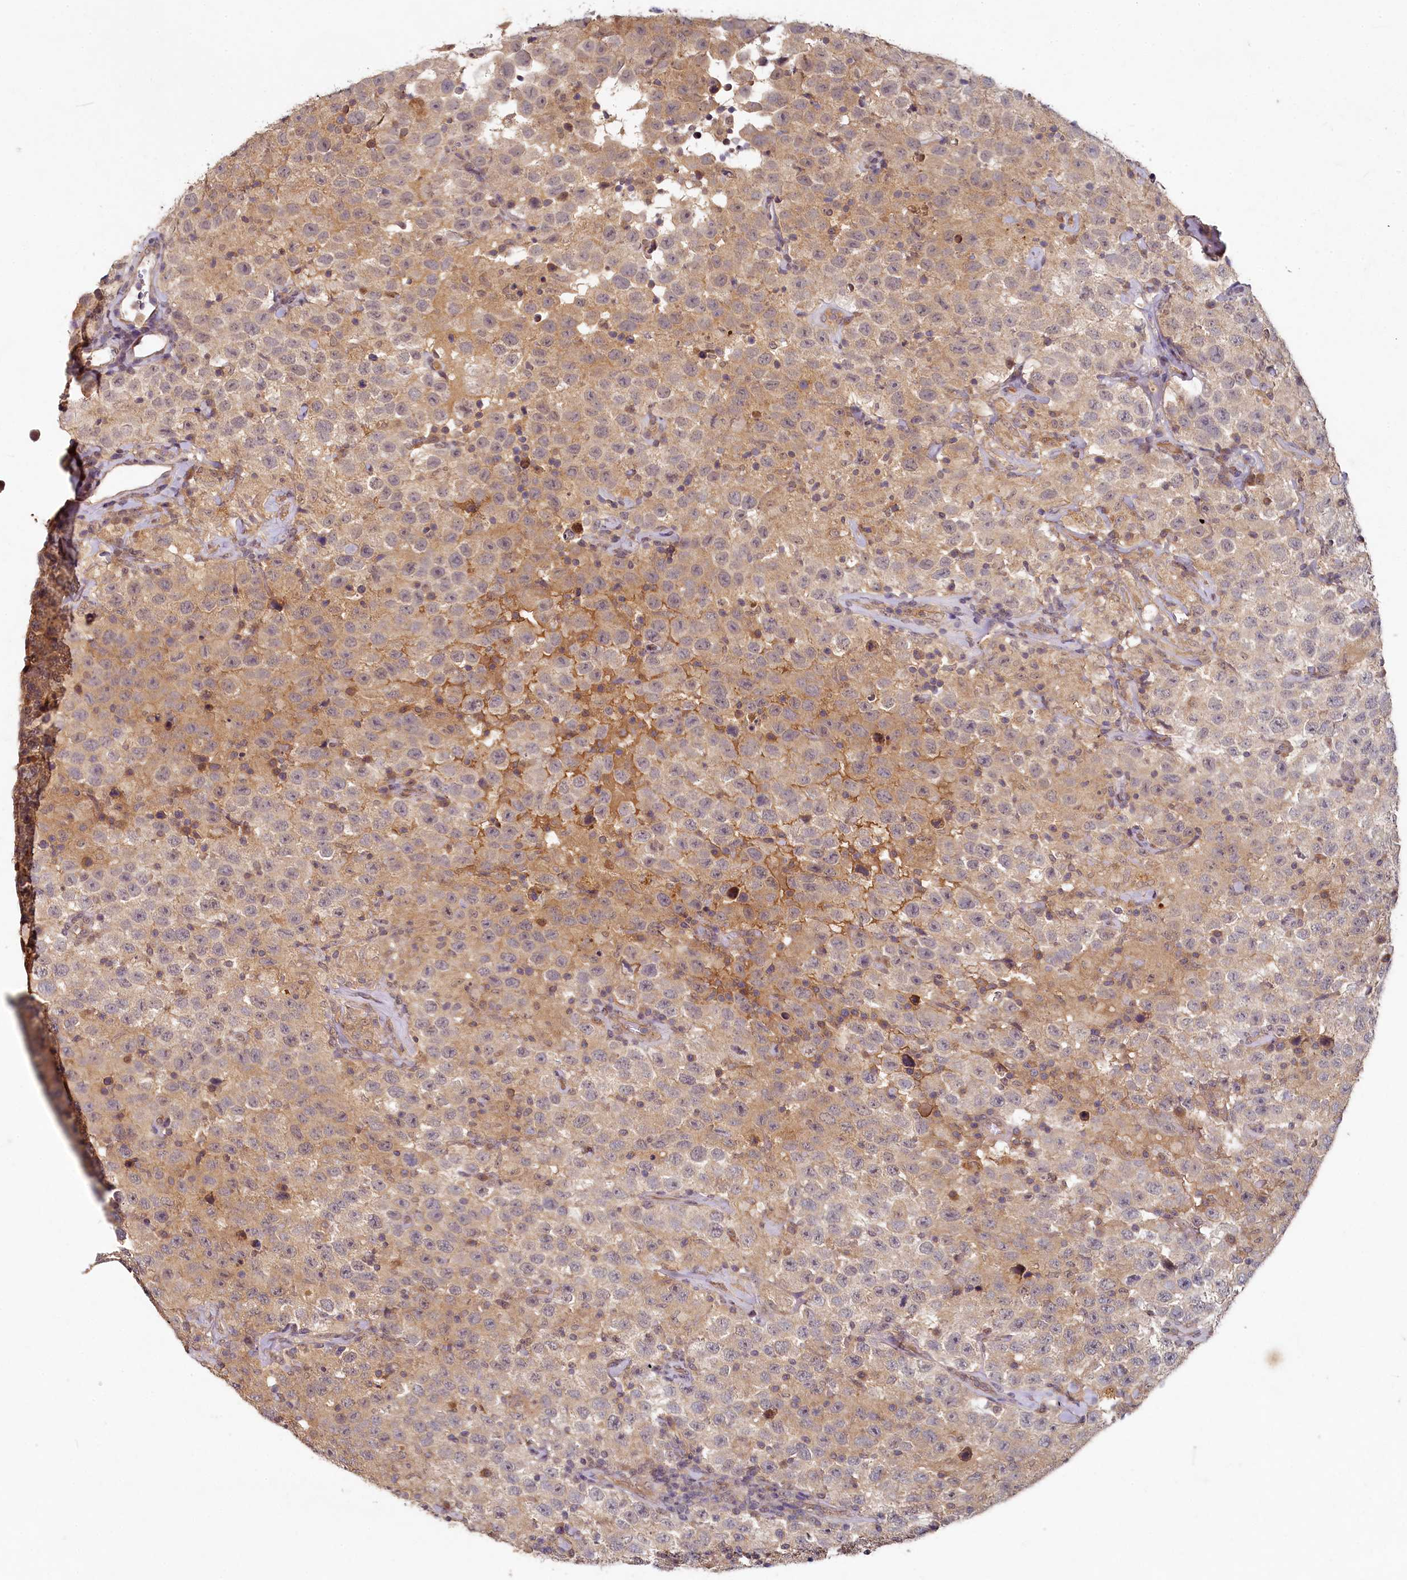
{"staining": {"intensity": "weak", "quantity": ">75%", "location": "cytoplasmic/membranous"}, "tissue": "testis cancer", "cell_type": "Tumor cells", "image_type": "cancer", "snomed": [{"axis": "morphology", "description": "Seminoma, NOS"}, {"axis": "topography", "description": "Testis"}], "caption": "This image exhibits seminoma (testis) stained with IHC to label a protein in brown. The cytoplasmic/membranous of tumor cells show weak positivity for the protein. Nuclei are counter-stained blue.", "gene": "HERC3", "patient": {"sex": "male", "age": 41}}